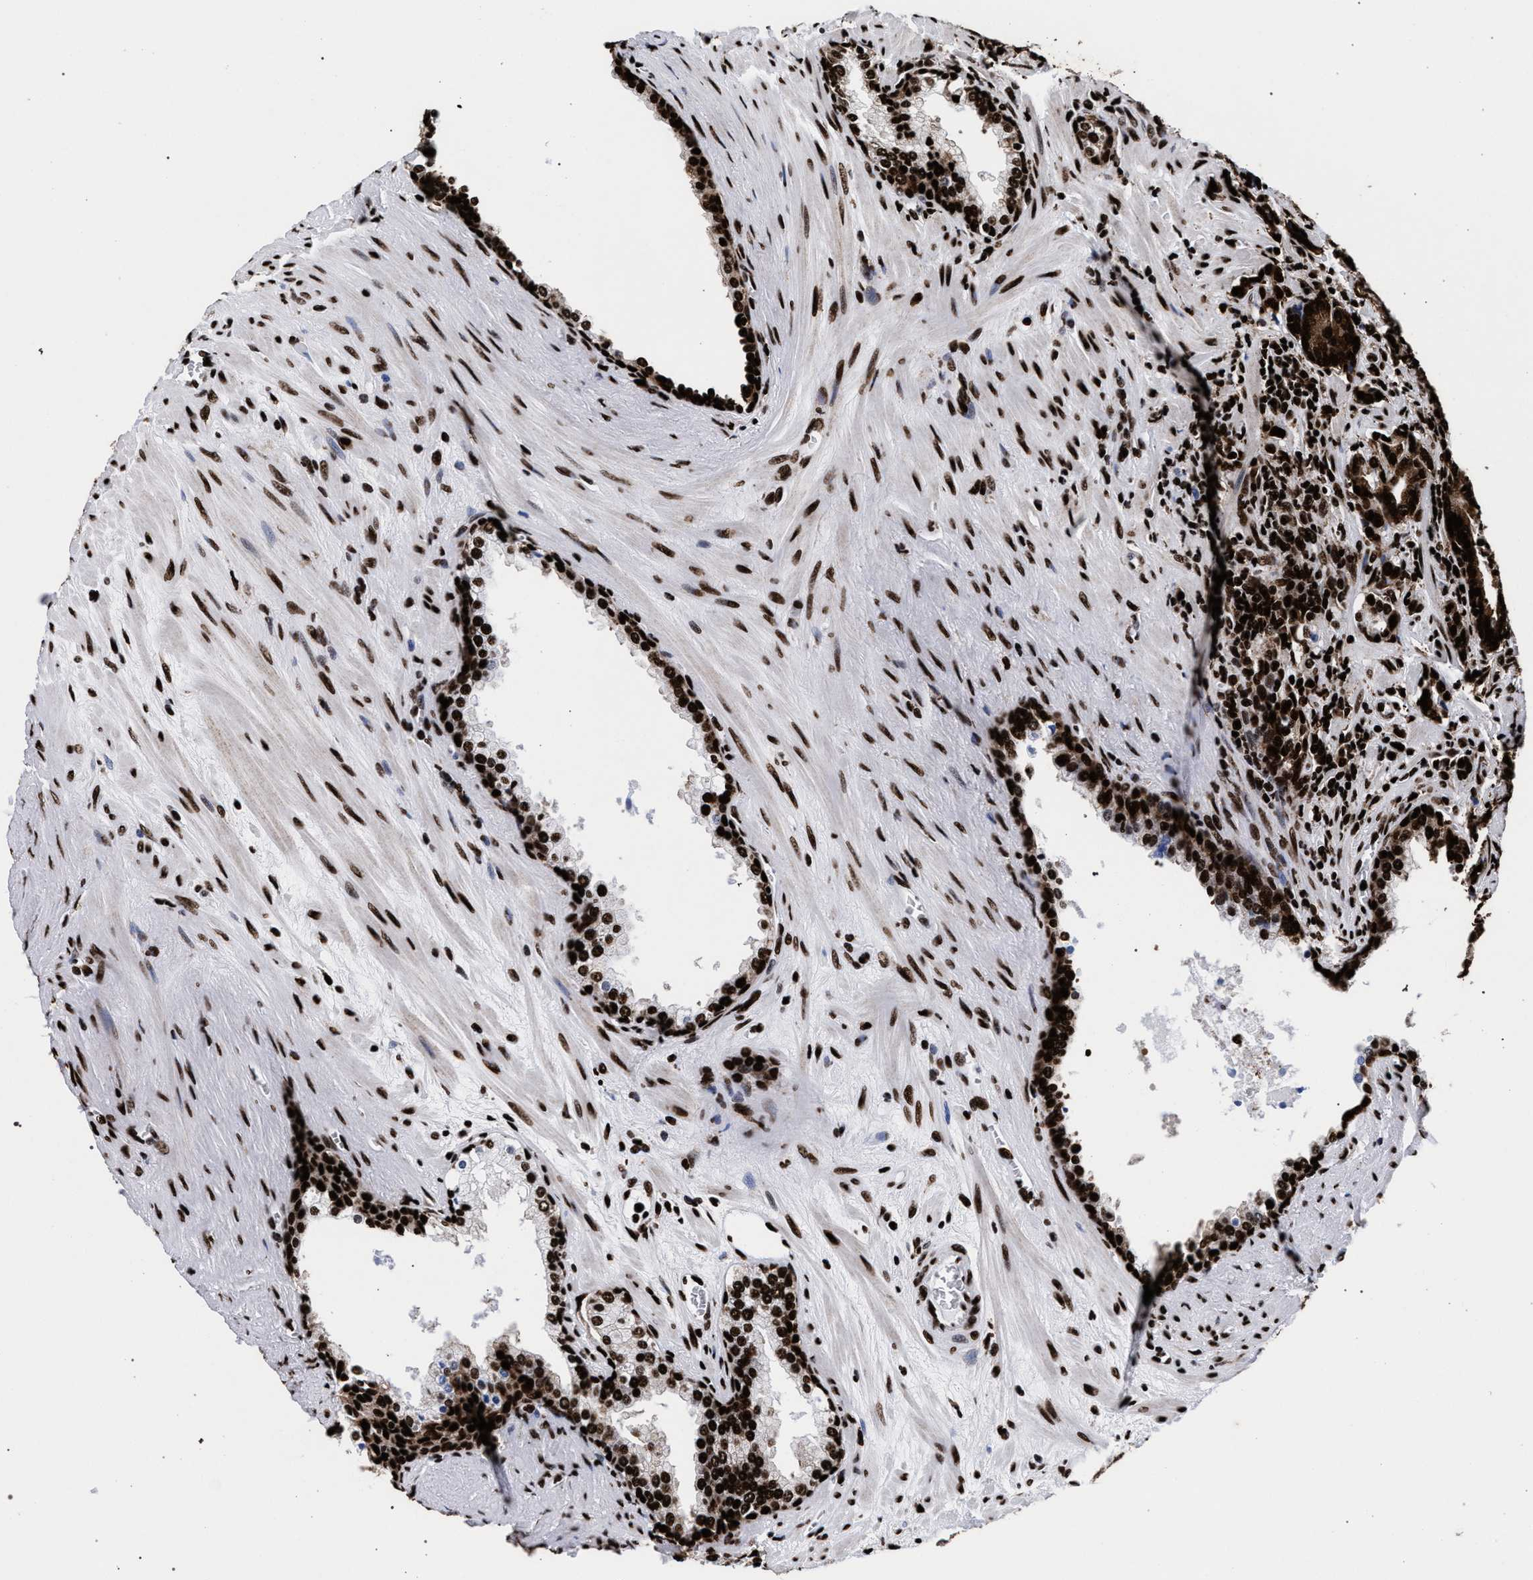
{"staining": {"intensity": "strong", "quantity": ">75%", "location": "cytoplasmic/membranous,nuclear"}, "tissue": "prostate cancer", "cell_type": "Tumor cells", "image_type": "cancer", "snomed": [{"axis": "morphology", "description": "Adenocarcinoma, Low grade"}, {"axis": "topography", "description": "Prostate"}], "caption": "This is an image of IHC staining of prostate cancer, which shows strong positivity in the cytoplasmic/membranous and nuclear of tumor cells.", "gene": "HNRNPA1", "patient": {"sex": "male", "age": 58}}